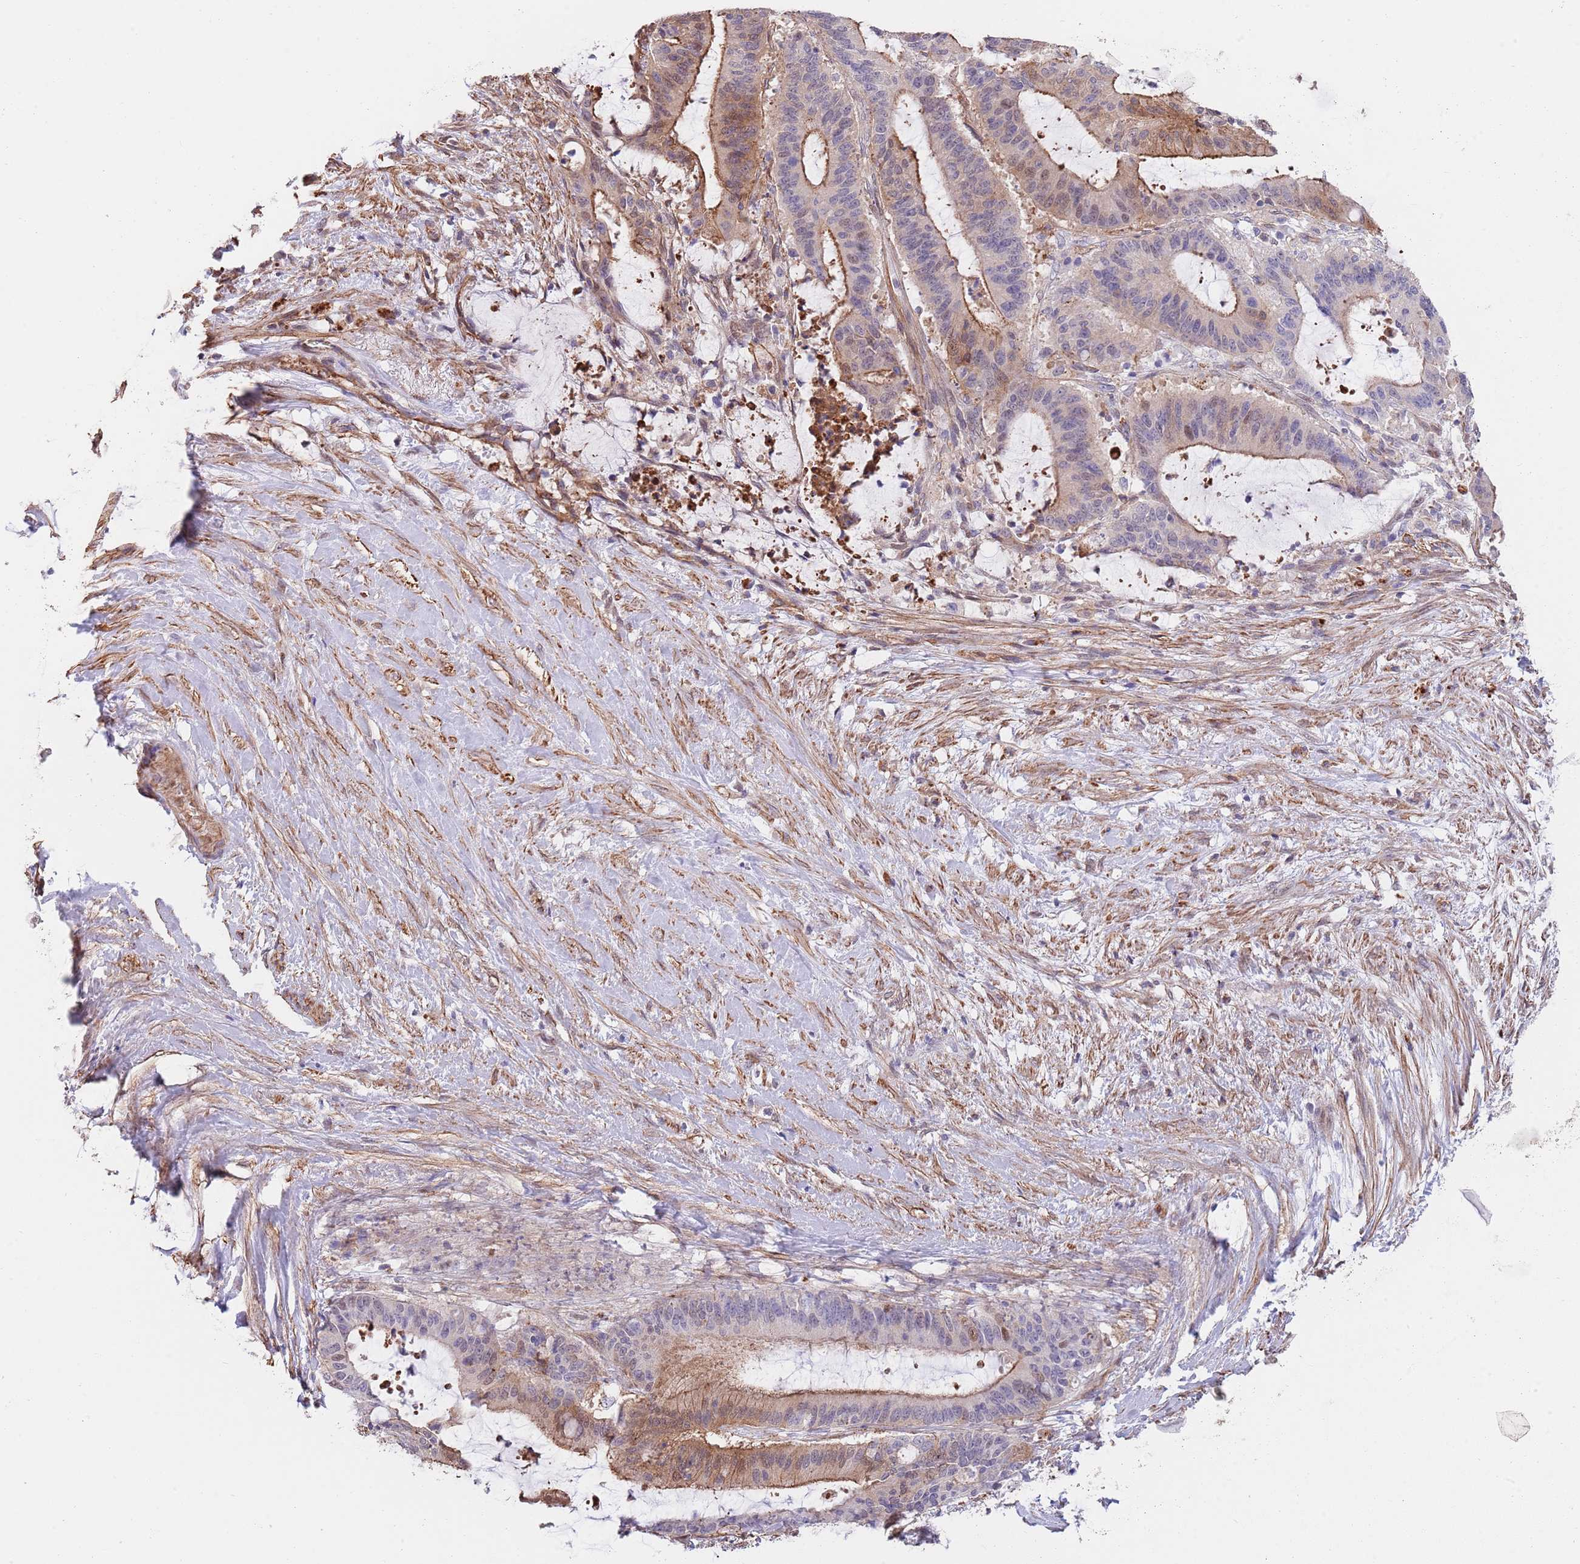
{"staining": {"intensity": "moderate", "quantity": ">75%", "location": "cytoplasmic/membranous,nuclear"}, "tissue": "liver cancer", "cell_type": "Tumor cells", "image_type": "cancer", "snomed": [{"axis": "morphology", "description": "Normal tissue, NOS"}, {"axis": "morphology", "description": "Cholangiocarcinoma"}, {"axis": "topography", "description": "Liver"}, {"axis": "topography", "description": "Peripheral nerve tissue"}], "caption": "IHC histopathology image of neoplastic tissue: liver cholangiocarcinoma stained using immunohistochemistry displays medium levels of moderate protein expression localized specifically in the cytoplasmic/membranous and nuclear of tumor cells, appearing as a cytoplasmic/membranous and nuclear brown color.", "gene": "BPNT1", "patient": {"sex": "female", "age": 73}}